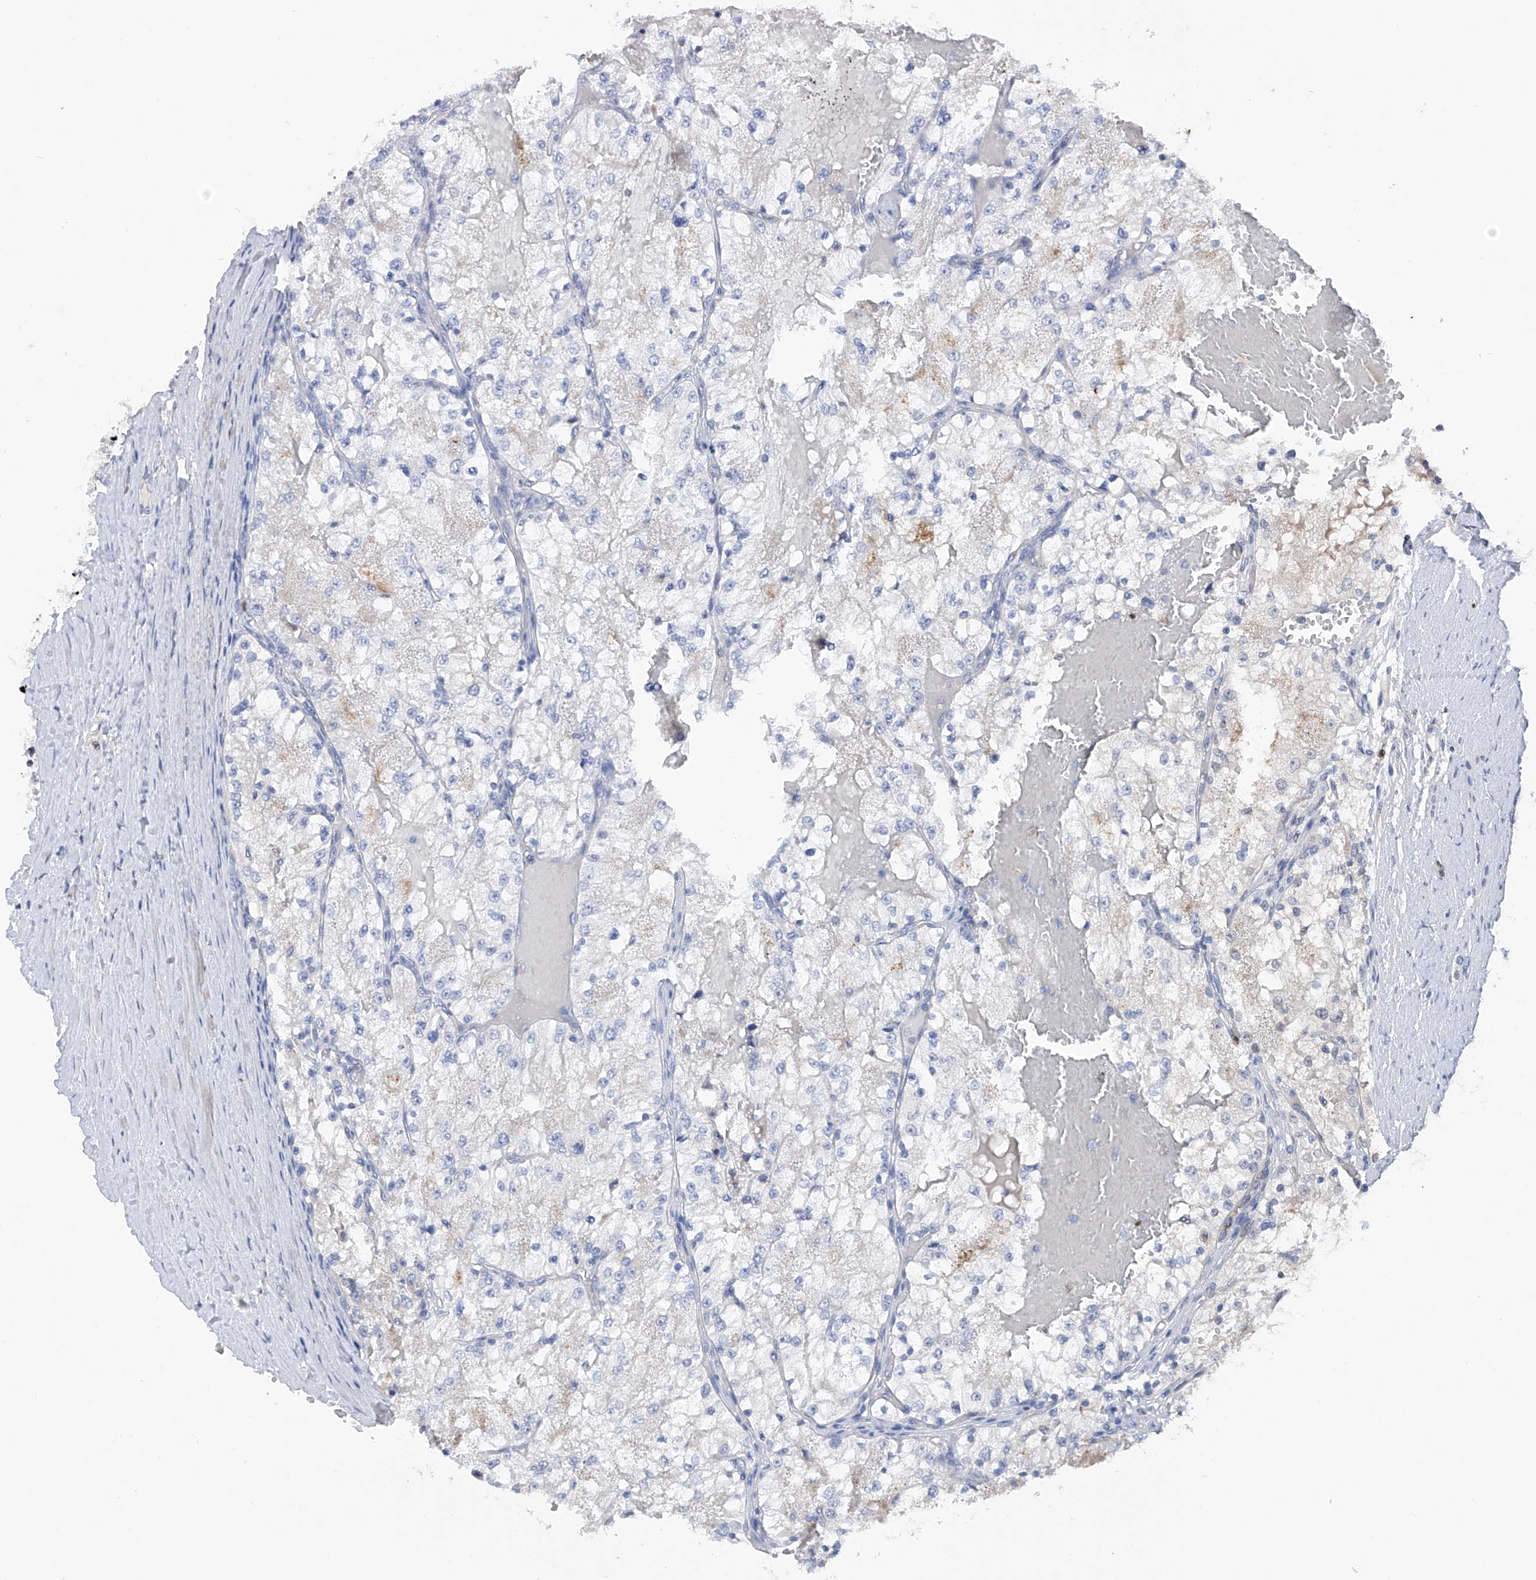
{"staining": {"intensity": "negative", "quantity": "none", "location": "none"}, "tissue": "renal cancer", "cell_type": "Tumor cells", "image_type": "cancer", "snomed": [{"axis": "morphology", "description": "Normal tissue, NOS"}, {"axis": "morphology", "description": "Adenocarcinoma, NOS"}, {"axis": "topography", "description": "Kidney"}], "caption": "This is an immunohistochemistry (IHC) histopathology image of renal cancer. There is no expression in tumor cells.", "gene": "PHF20", "patient": {"sex": "male", "age": 68}}